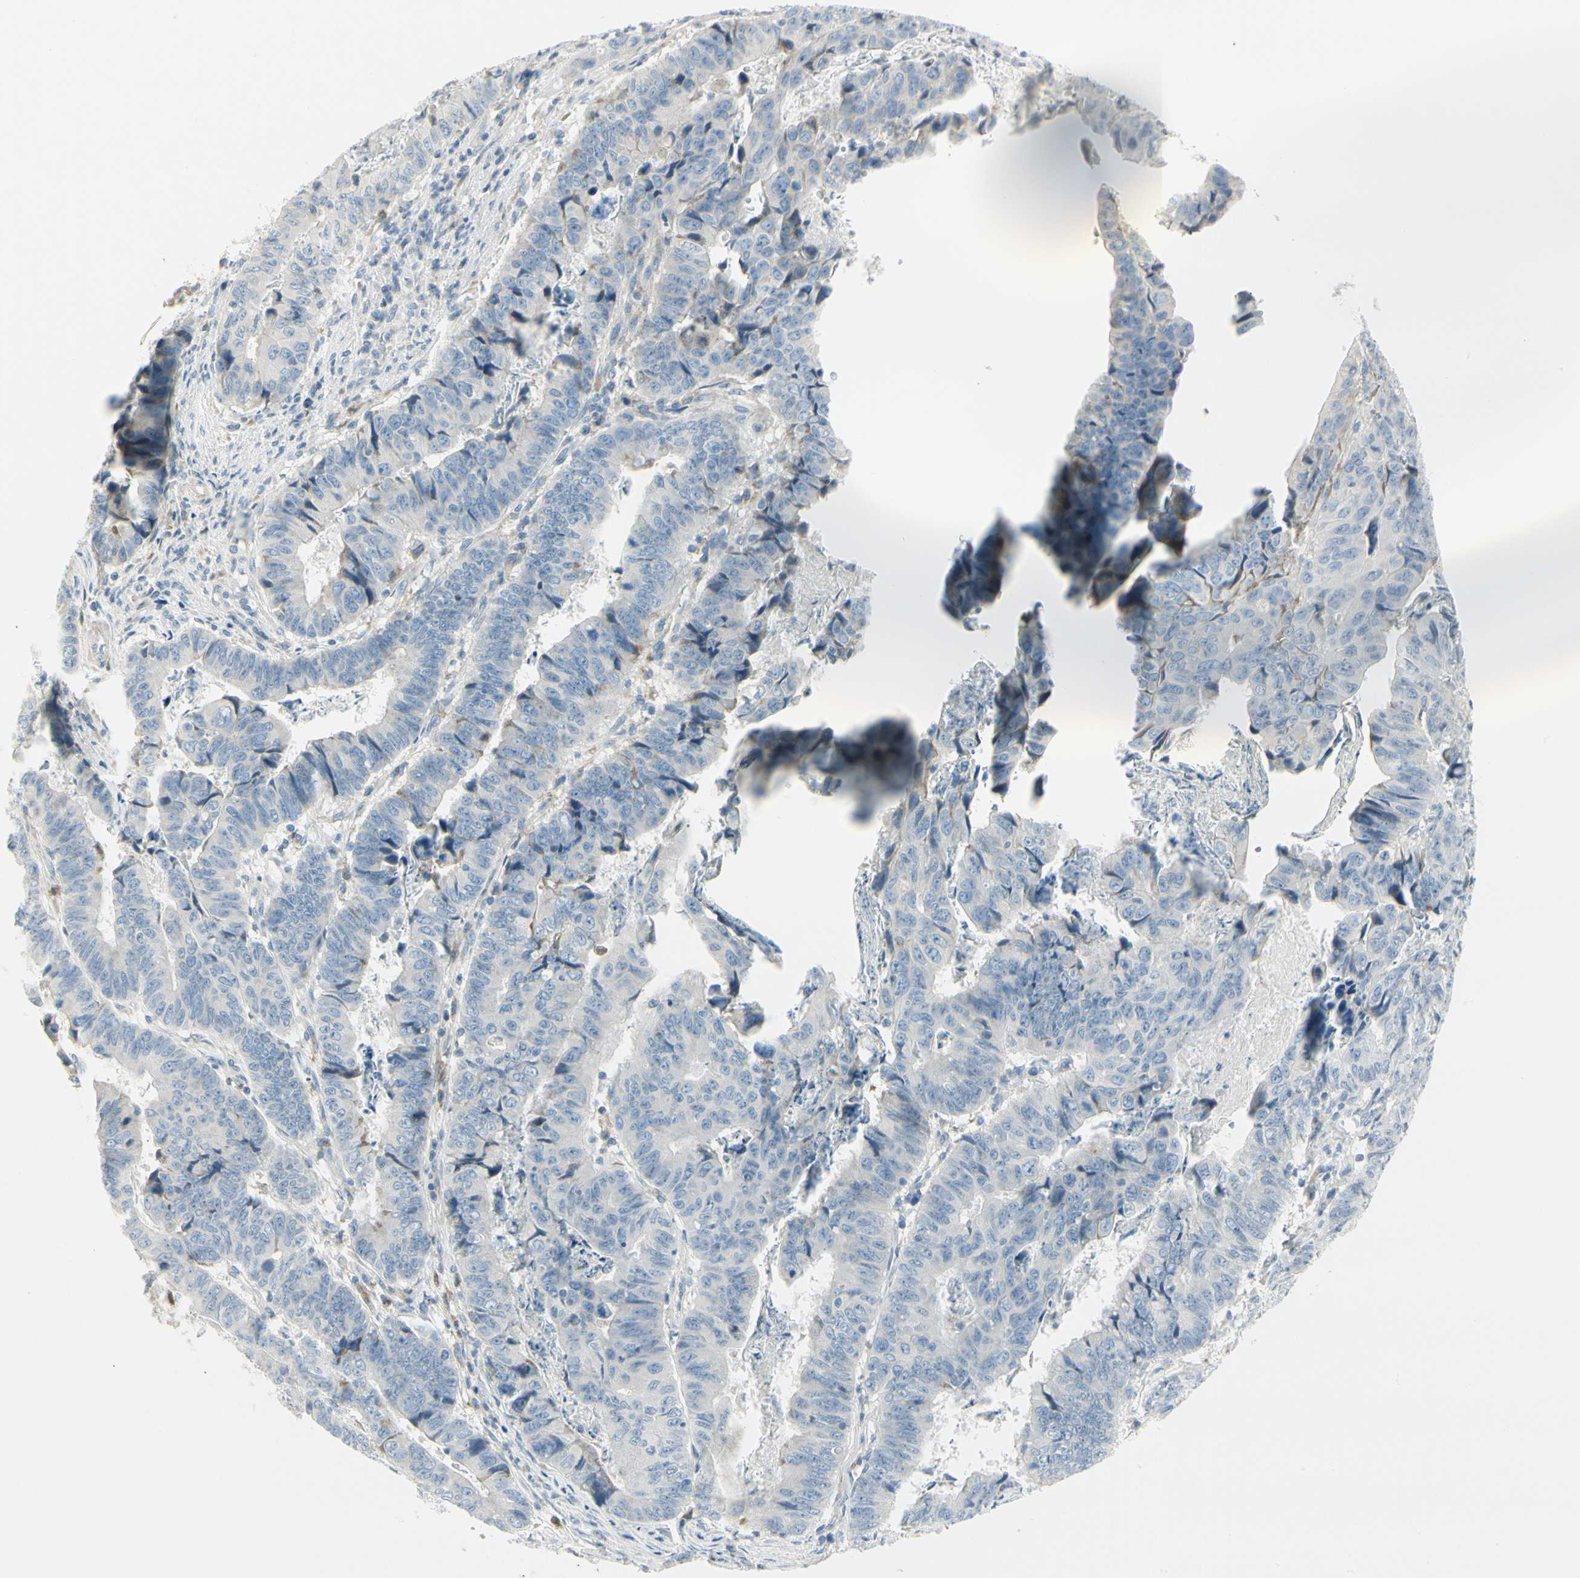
{"staining": {"intensity": "negative", "quantity": "none", "location": "none"}, "tissue": "stomach cancer", "cell_type": "Tumor cells", "image_type": "cancer", "snomed": [{"axis": "morphology", "description": "Adenocarcinoma, NOS"}, {"axis": "topography", "description": "Stomach, lower"}], "caption": "DAB (3,3'-diaminobenzidine) immunohistochemical staining of stomach adenocarcinoma demonstrates no significant positivity in tumor cells.", "gene": "TNFSF11", "patient": {"sex": "male", "age": 77}}